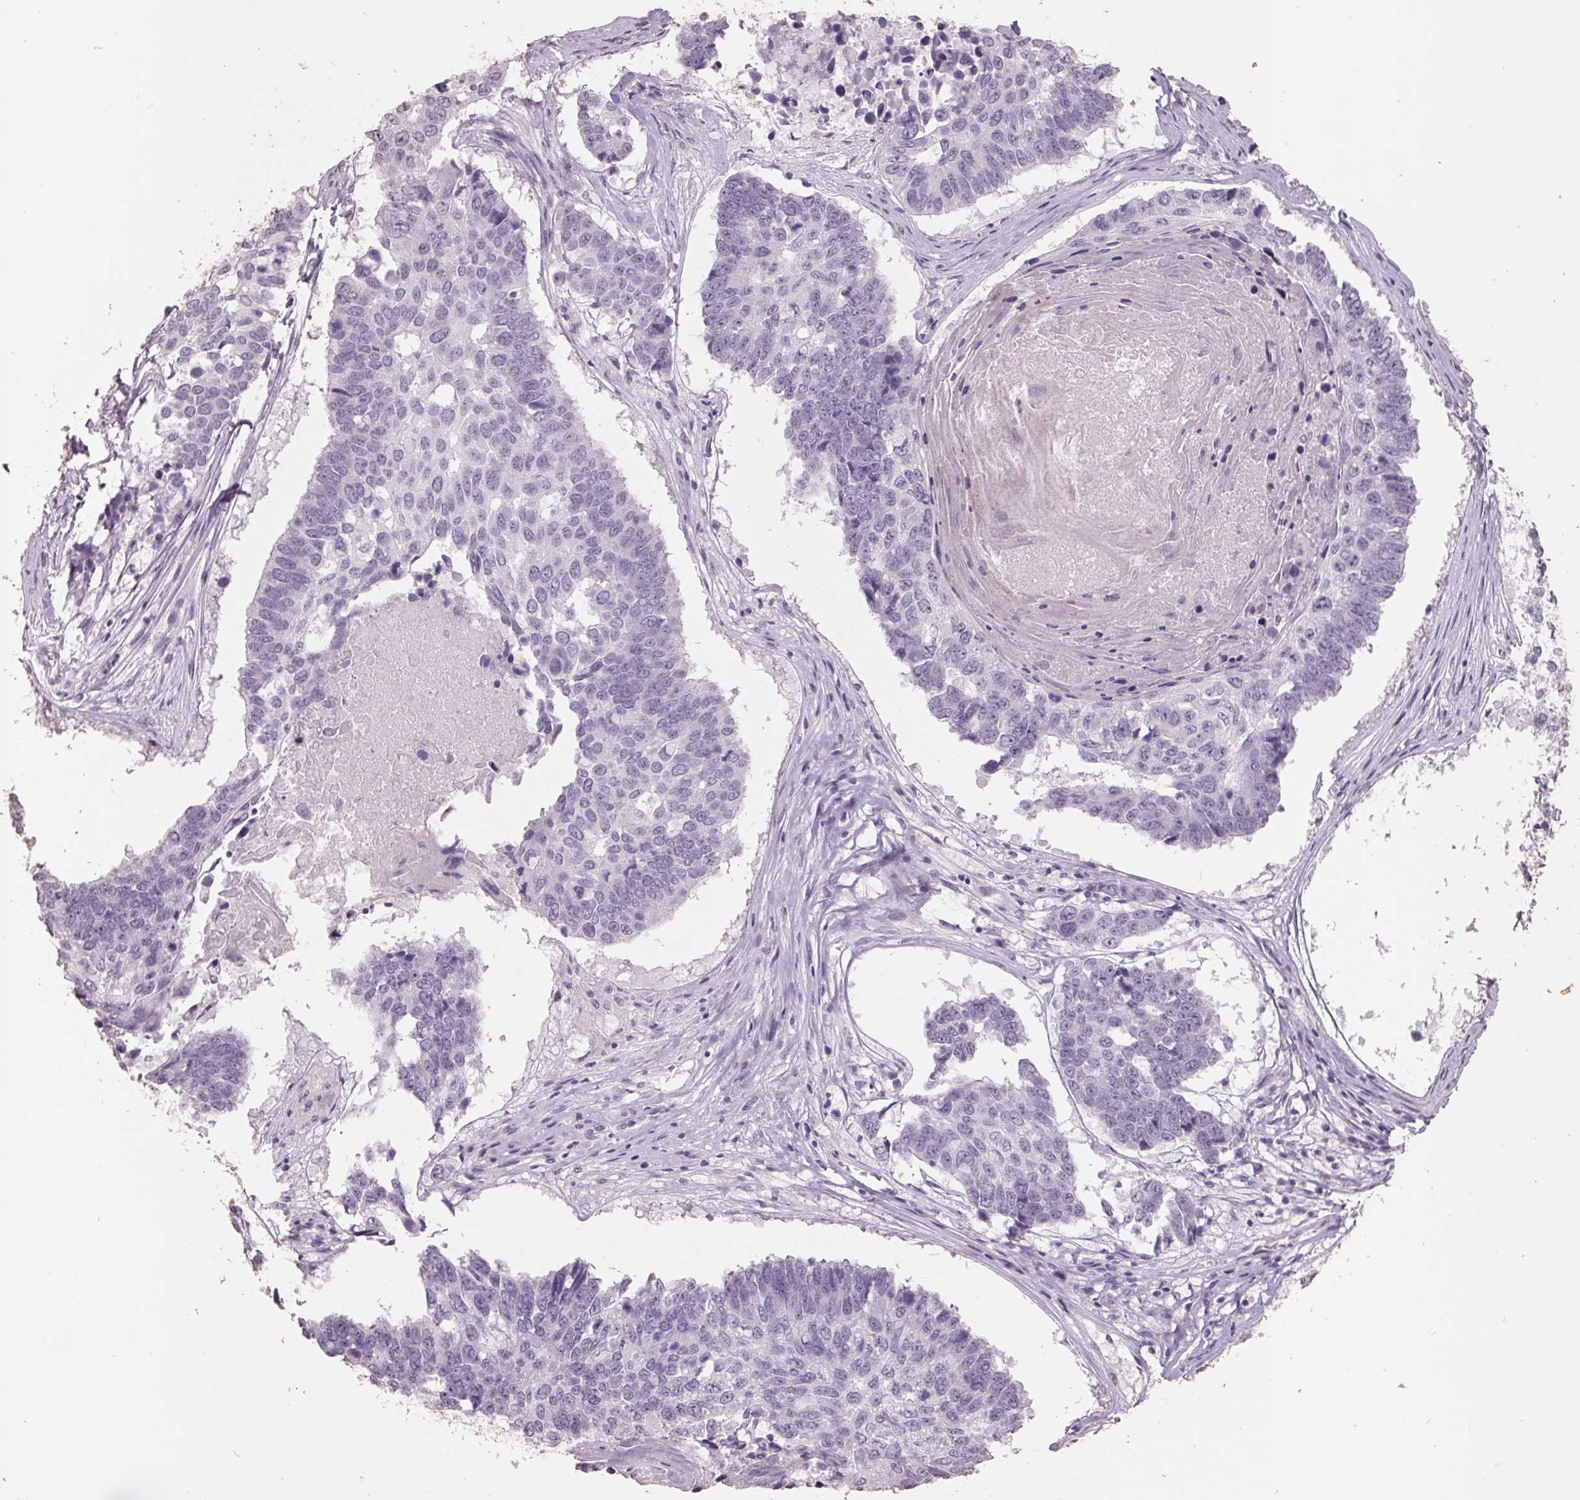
{"staining": {"intensity": "negative", "quantity": "none", "location": "none"}, "tissue": "lung cancer", "cell_type": "Tumor cells", "image_type": "cancer", "snomed": [{"axis": "morphology", "description": "Squamous cell carcinoma, NOS"}, {"axis": "topography", "description": "Lung"}], "caption": "Tumor cells show no significant staining in squamous cell carcinoma (lung).", "gene": "FTCD", "patient": {"sex": "male", "age": 73}}